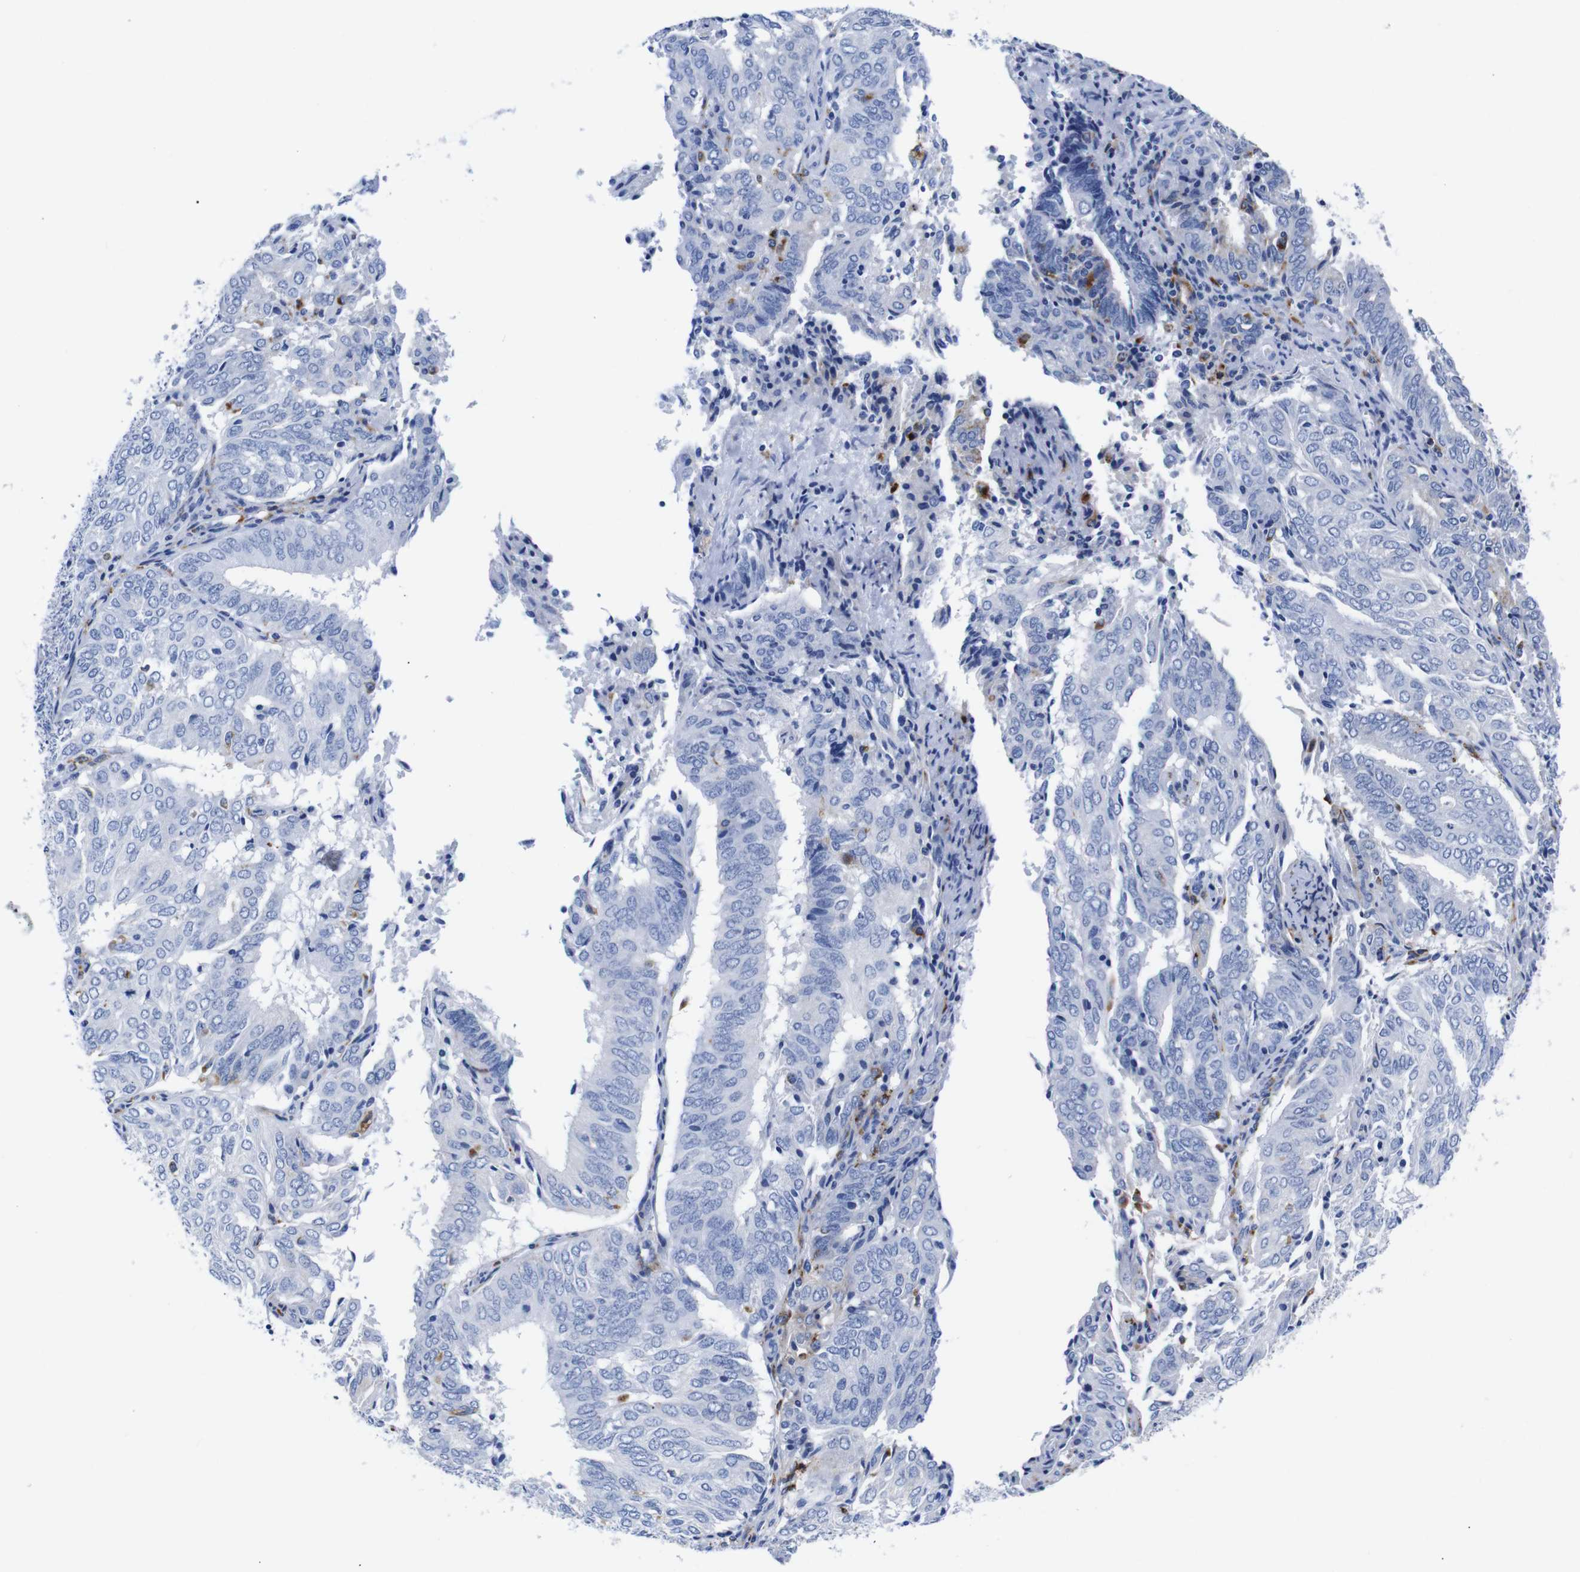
{"staining": {"intensity": "negative", "quantity": "none", "location": "none"}, "tissue": "endometrial cancer", "cell_type": "Tumor cells", "image_type": "cancer", "snomed": [{"axis": "morphology", "description": "Adenocarcinoma, NOS"}, {"axis": "topography", "description": "Uterus"}], "caption": "Protein analysis of endometrial cancer (adenocarcinoma) exhibits no significant positivity in tumor cells.", "gene": "HLA-DMB", "patient": {"sex": "female", "age": 60}}